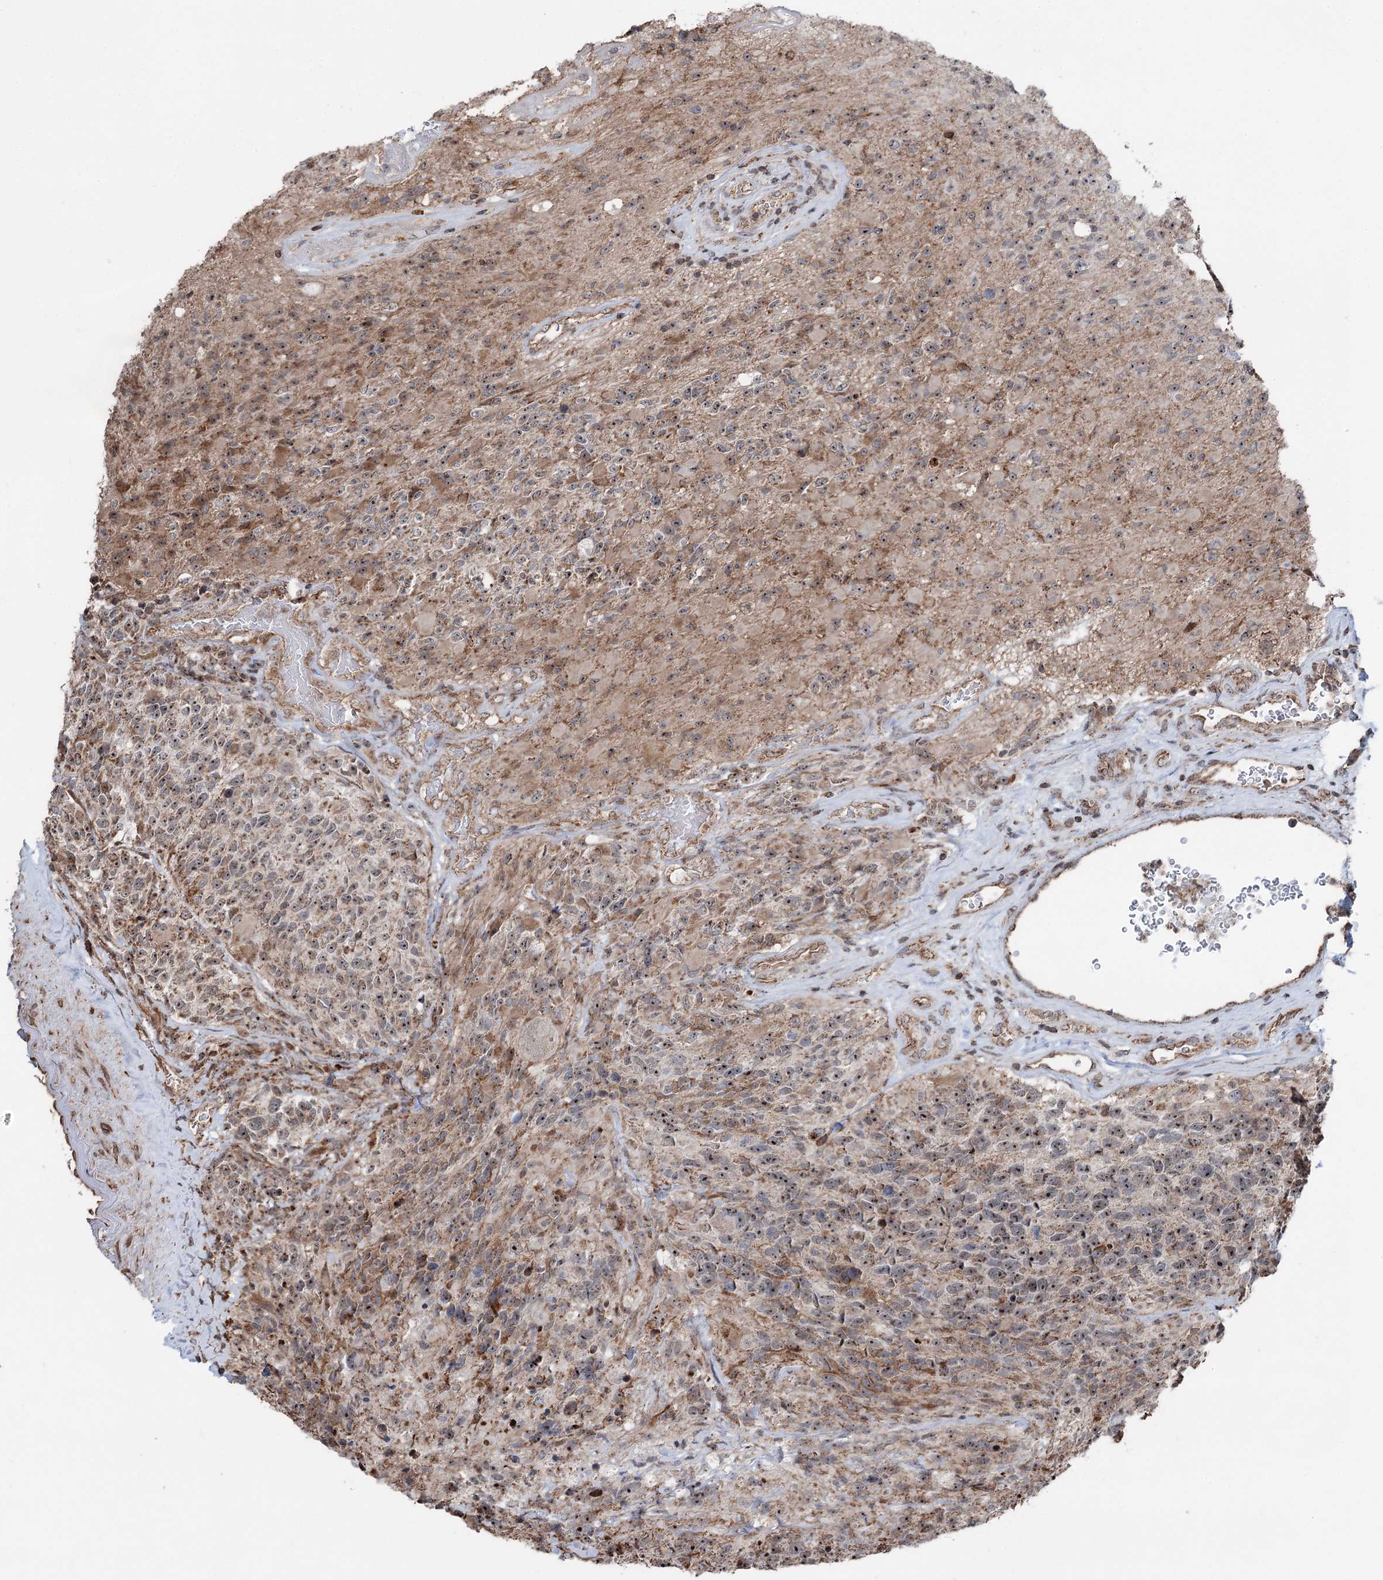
{"staining": {"intensity": "moderate", "quantity": ">75%", "location": "cytoplasmic/membranous,nuclear"}, "tissue": "glioma", "cell_type": "Tumor cells", "image_type": "cancer", "snomed": [{"axis": "morphology", "description": "Glioma, malignant, High grade"}, {"axis": "topography", "description": "Brain"}], "caption": "Immunohistochemical staining of glioma displays medium levels of moderate cytoplasmic/membranous and nuclear protein expression in about >75% of tumor cells. (Brightfield microscopy of DAB IHC at high magnification).", "gene": "STEEP1", "patient": {"sex": "male", "age": 76}}